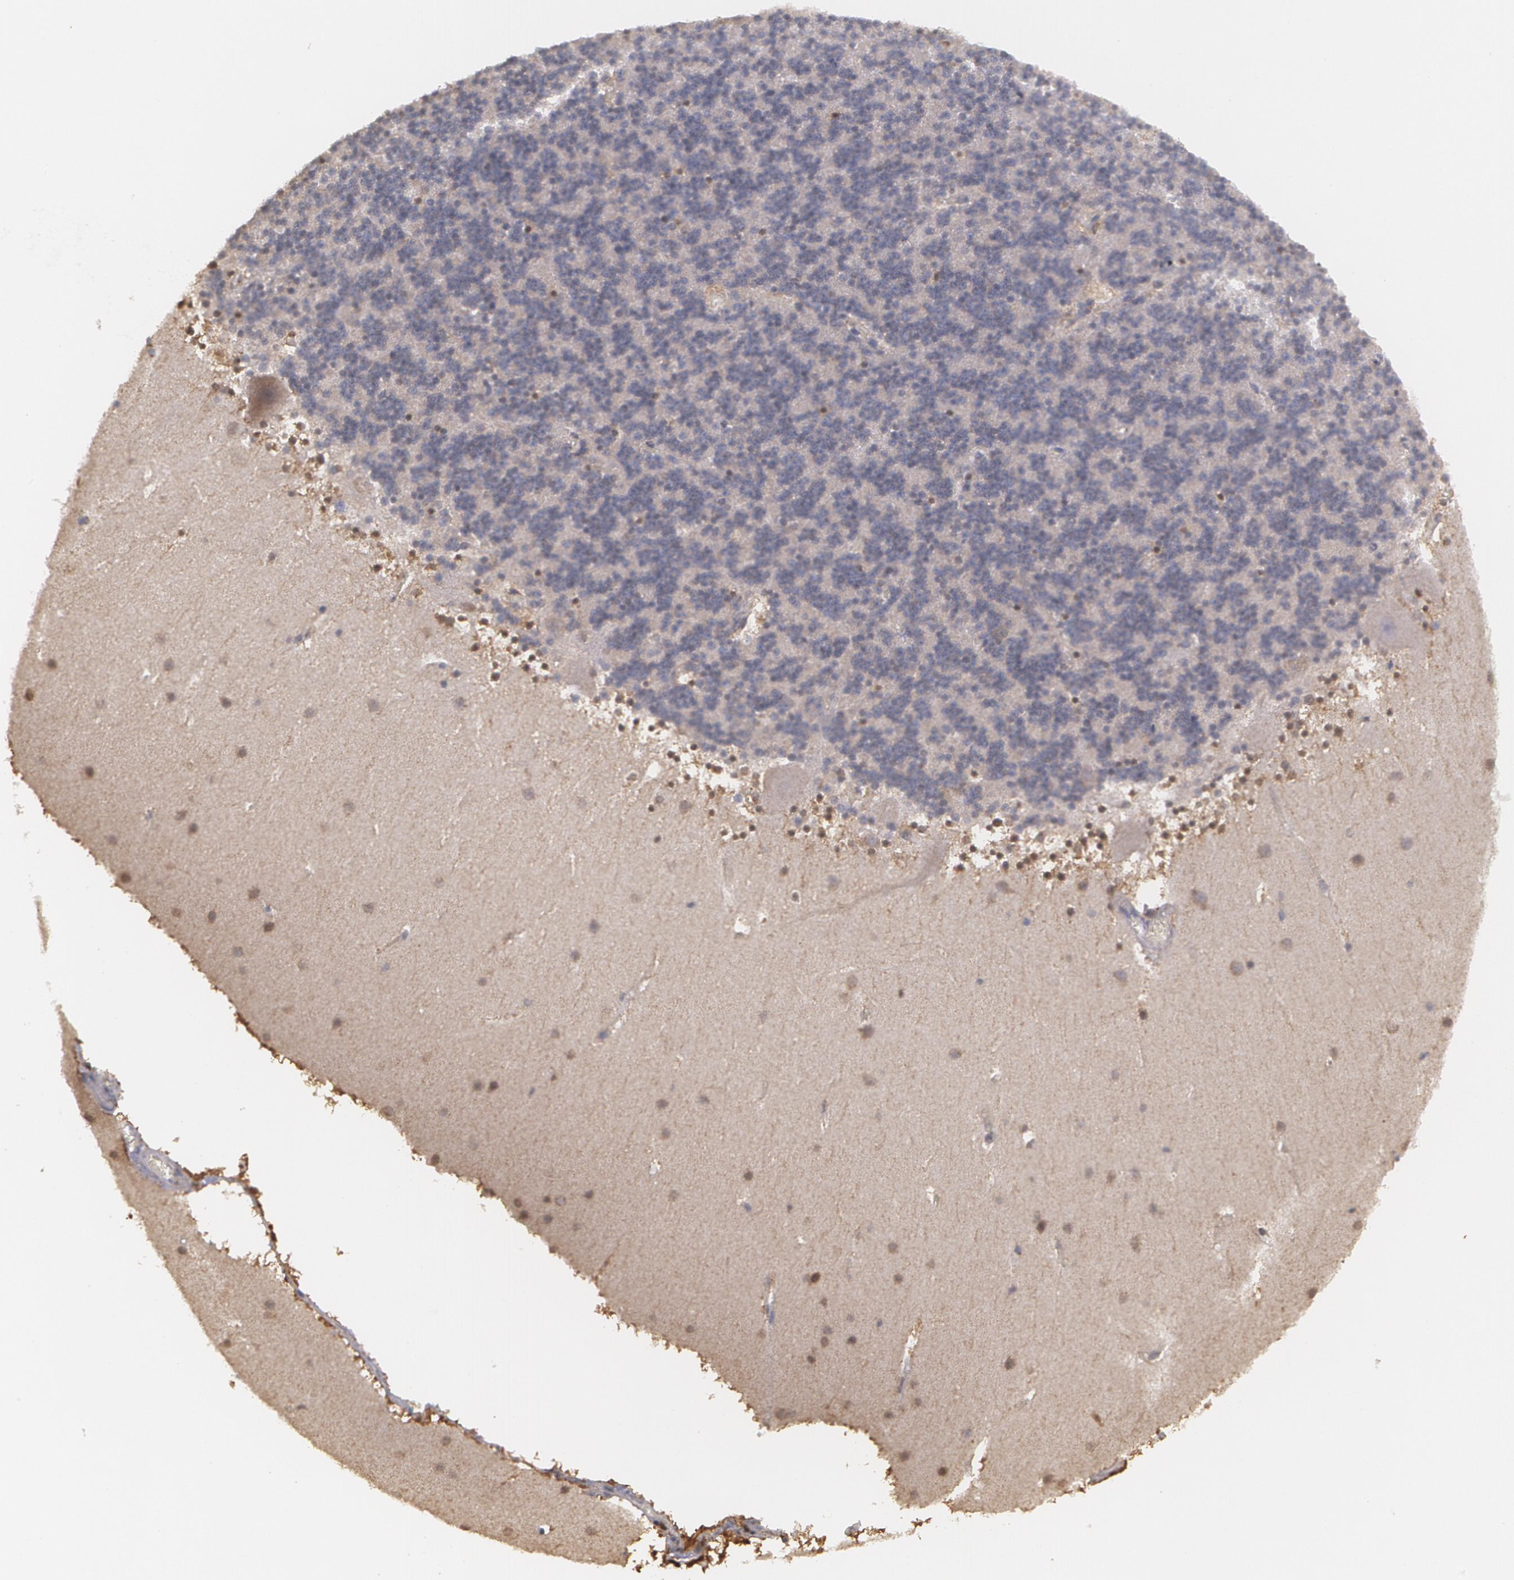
{"staining": {"intensity": "negative", "quantity": "none", "location": "none"}, "tissue": "cerebellum", "cell_type": "Cells in granular layer", "image_type": "normal", "snomed": [{"axis": "morphology", "description": "Normal tissue, NOS"}, {"axis": "topography", "description": "Cerebellum"}], "caption": "Immunohistochemical staining of unremarkable cerebellum shows no significant expression in cells in granular layer.", "gene": "MTHFD1", "patient": {"sex": "male", "age": 45}}